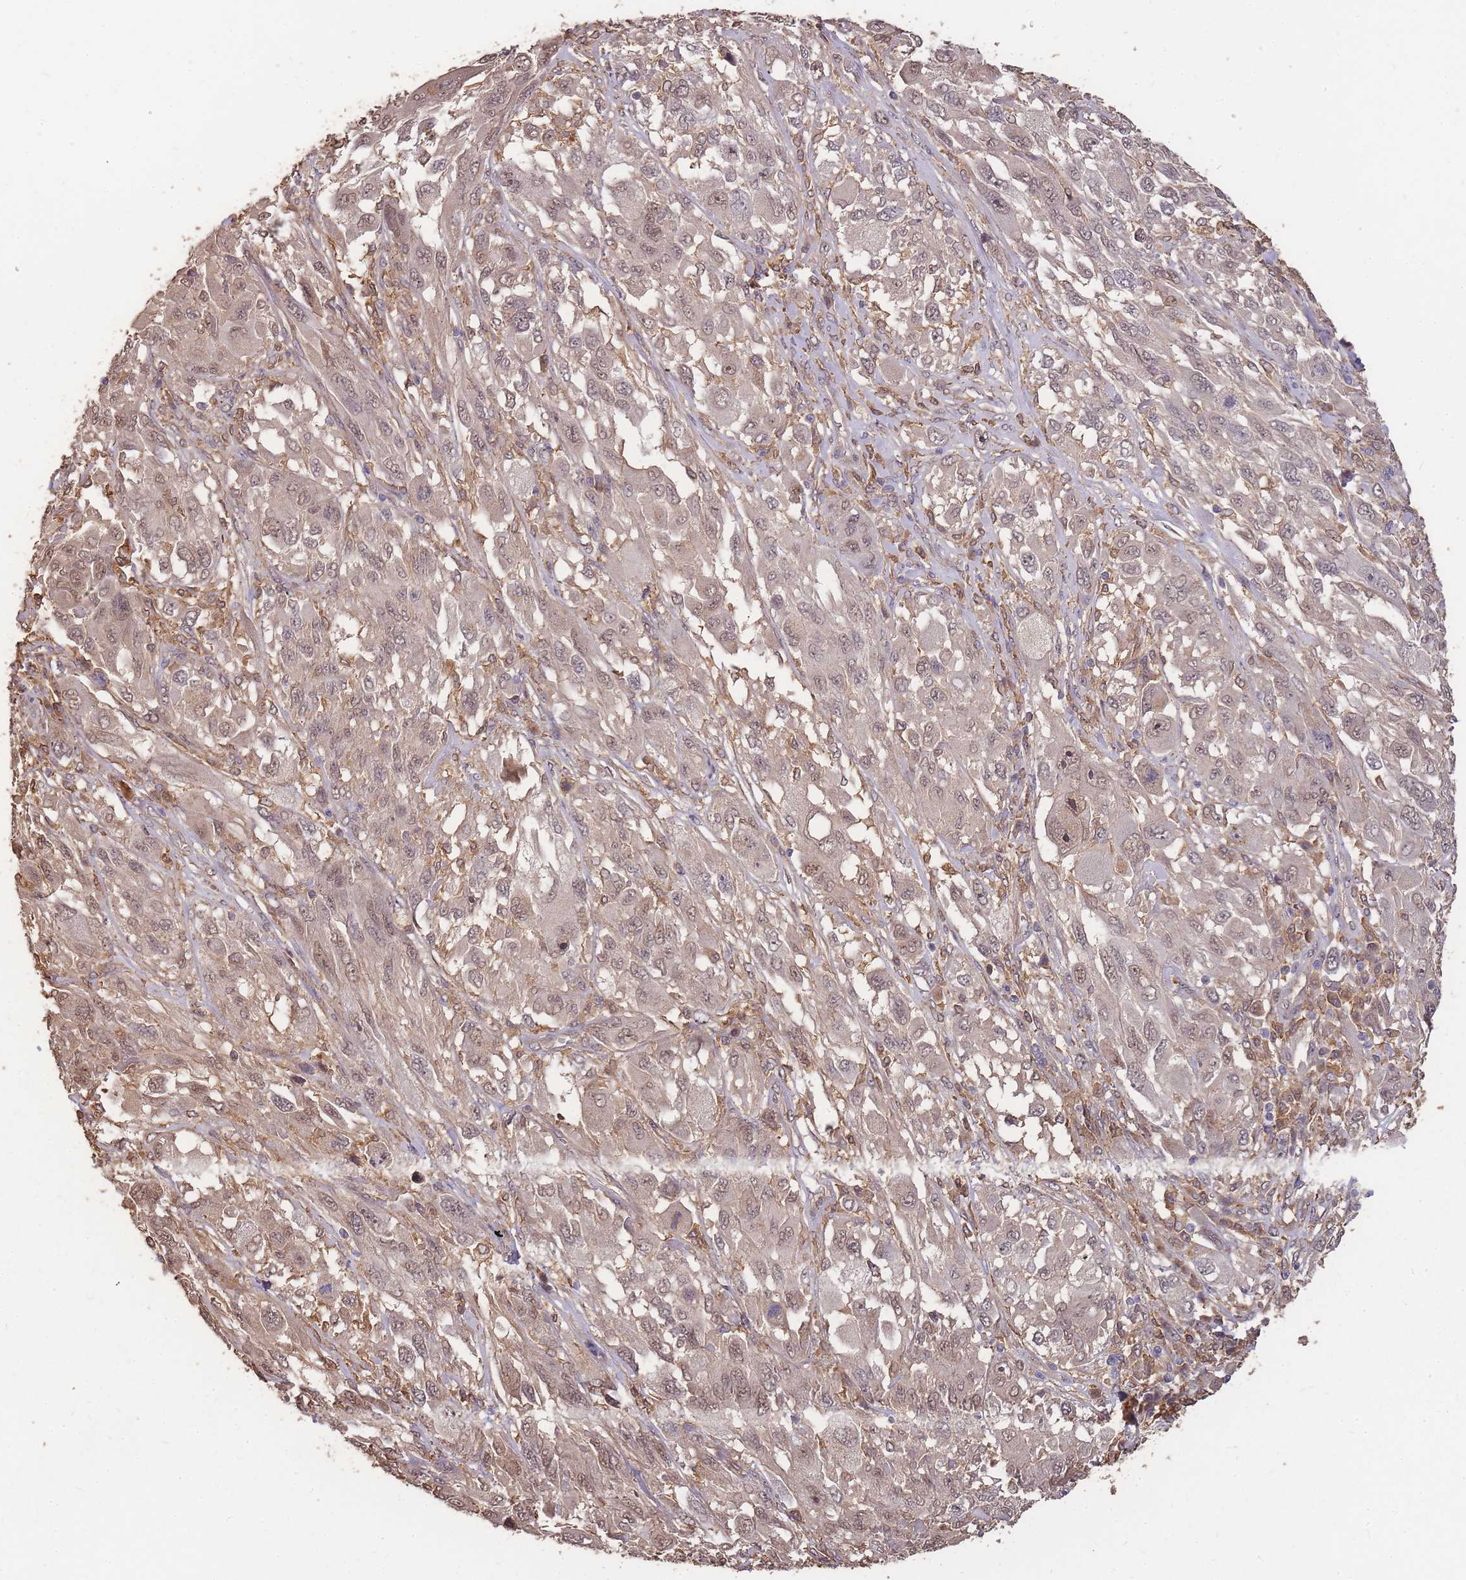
{"staining": {"intensity": "weak", "quantity": ">75%", "location": "nuclear"}, "tissue": "melanoma", "cell_type": "Tumor cells", "image_type": "cancer", "snomed": [{"axis": "morphology", "description": "Malignant melanoma, NOS"}, {"axis": "topography", "description": "Skin"}], "caption": "Malignant melanoma stained with DAB (3,3'-diaminobenzidine) immunohistochemistry displays low levels of weak nuclear staining in approximately >75% of tumor cells.", "gene": "CDKN2AIPNL", "patient": {"sex": "female", "age": 91}}